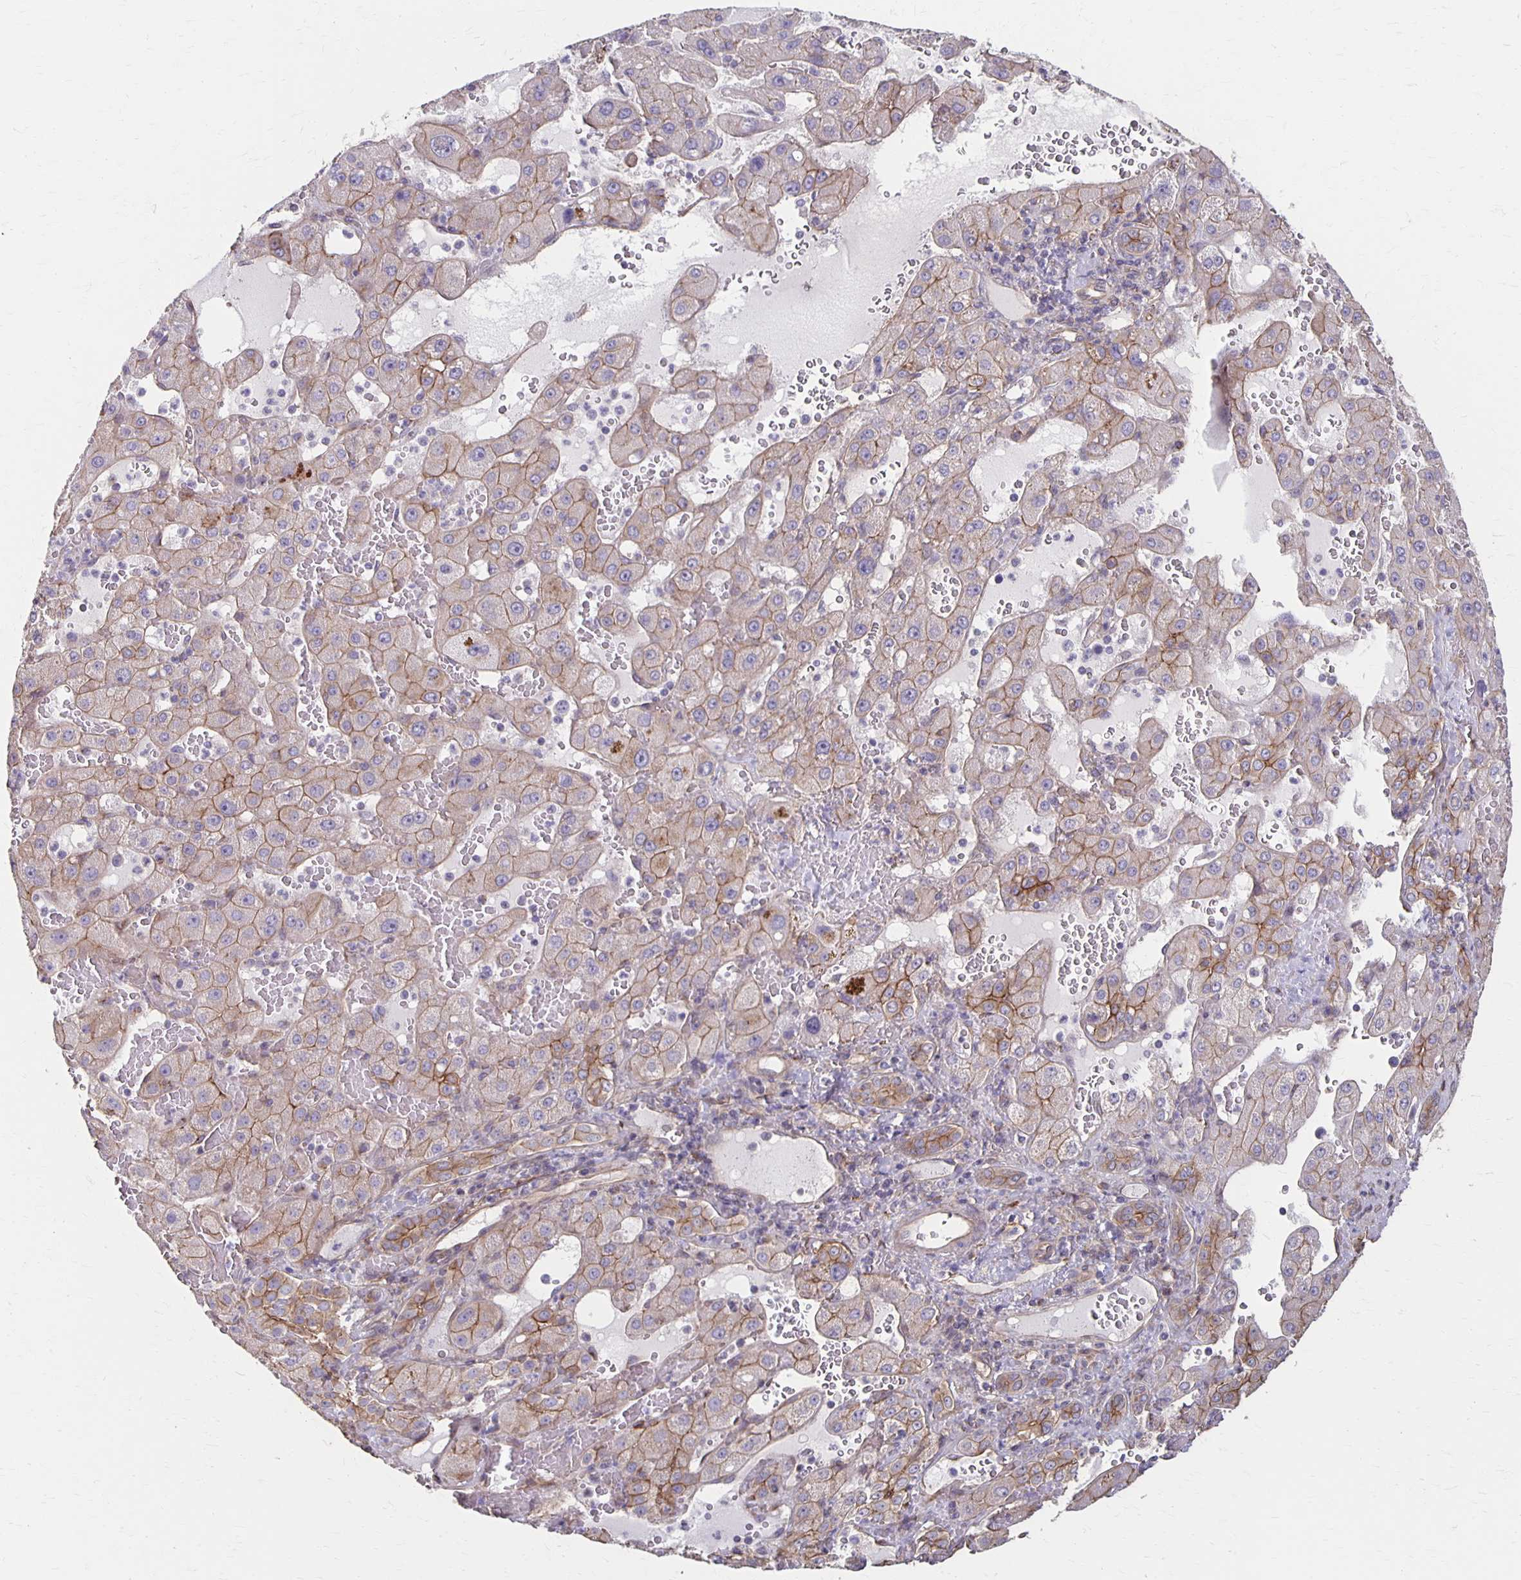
{"staining": {"intensity": "weak", "quantity": ">75%", "location": "cytoplasmic/membranous"}, "tissue": "liver cancer", "cell_type": "Tumor cells", "image_type": "cancer", "snomed": [{"axis": "morphology", "description": "Carcinoma, Hepatocellular, NOS"}, {"axis": "topography", "description": "Liver"}], "caption": "DAB immunohistochemical staining of human liver cancer shows weak cytoplasmic/membranous protein positivity in about >75% of tumor cells.", "gene": "PPP1R3E", "patient": {"sex": "female", "age": 73}}